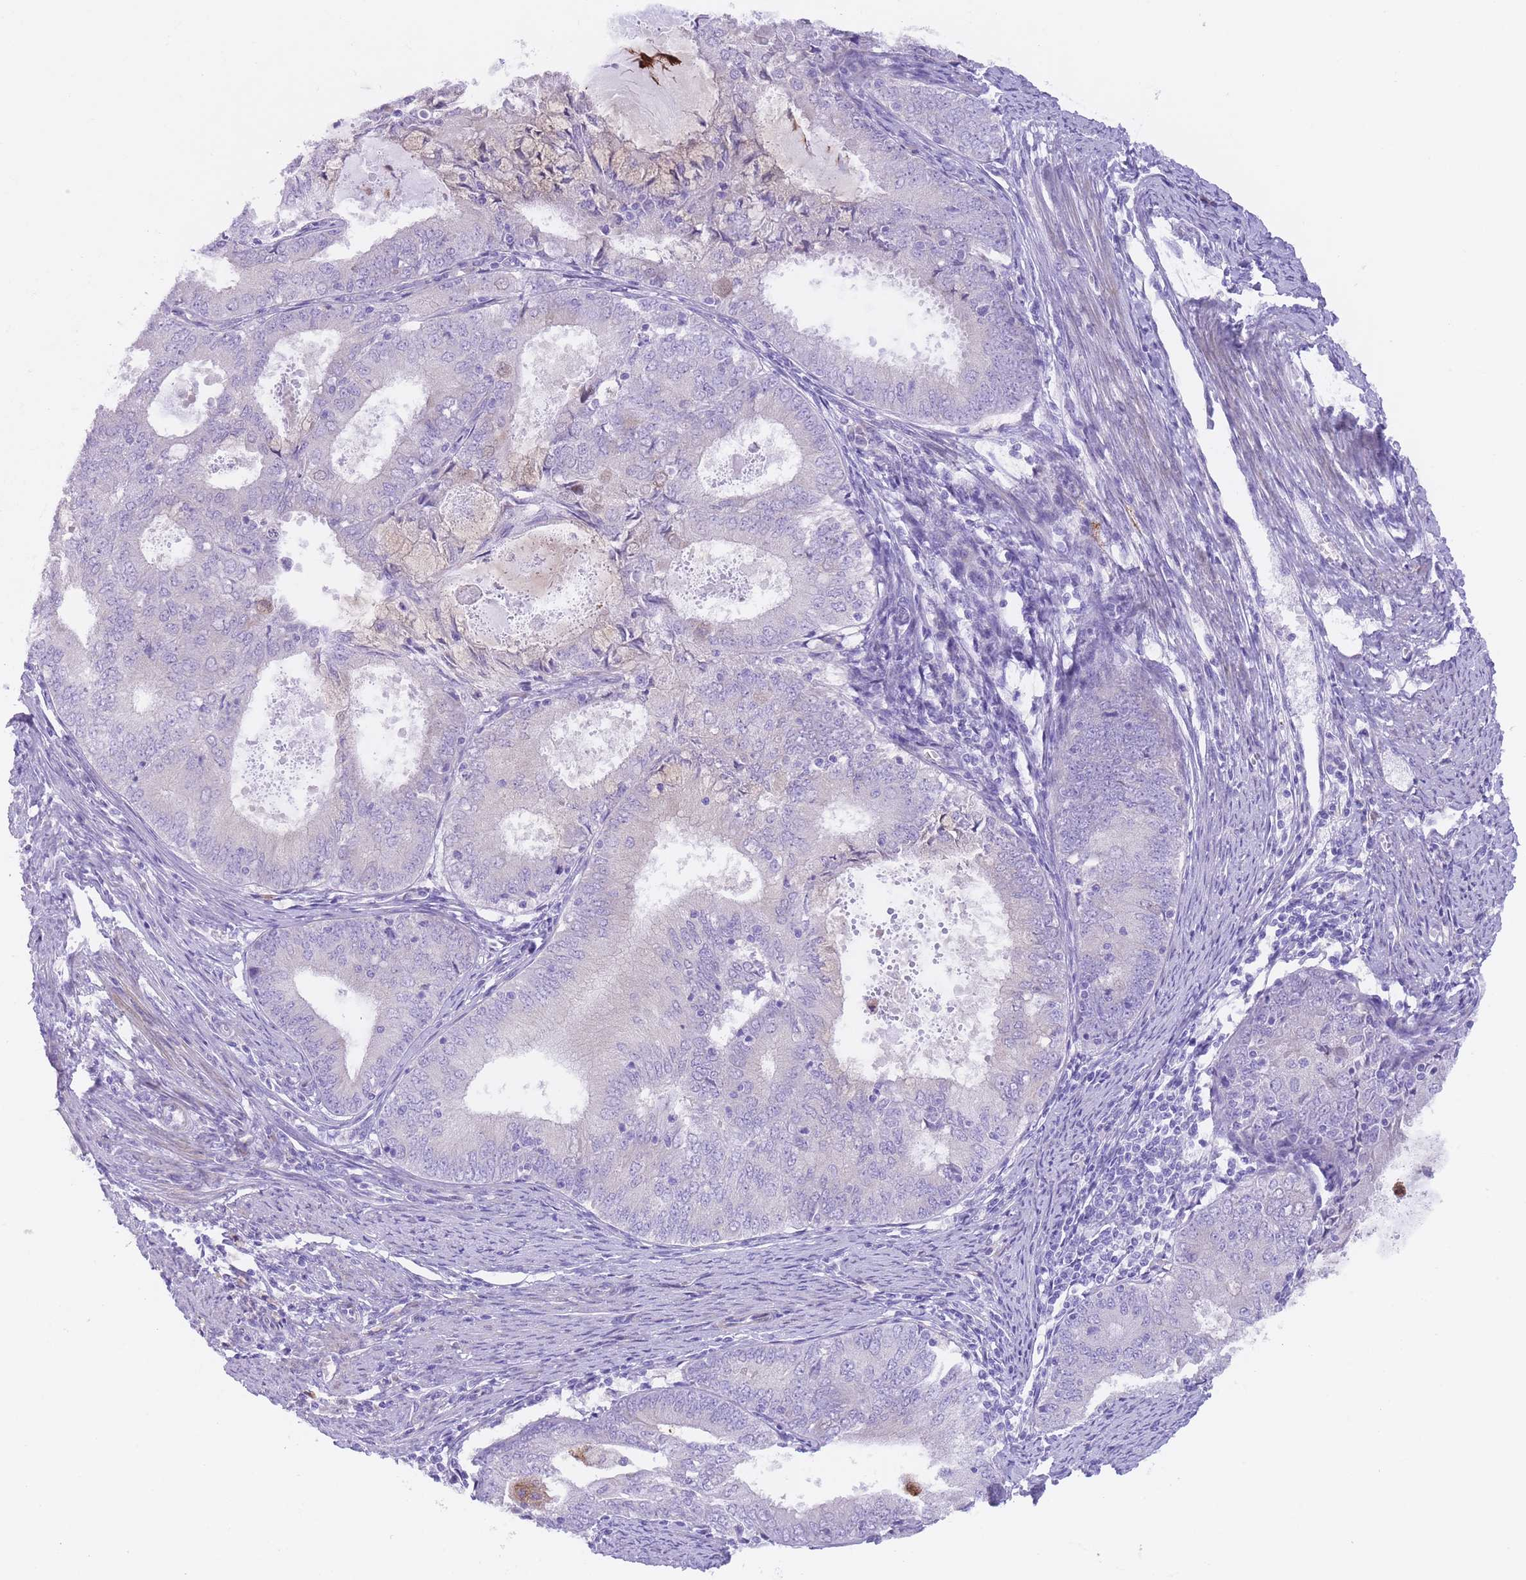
{"staining": {"intensity": "negative", "quantity": "none", "location": "none"}, "tissue": "endometrial cancer", "cell_type": "Tumor cells", "image_type": "cancer", "snomed": [{"axis": "morphology", "description": "Adenocarcinoma, NOS"}, {"axis": "topography", "description": "Endometrium"}], "caption": "This is an immunohistochemistry (IHC) photomicrograph of human adenocarcinoma (endometrial). There is no expression in tumor cells.", "gene": "QTRT1", "patient": {"sex": "female", "age": 57}}